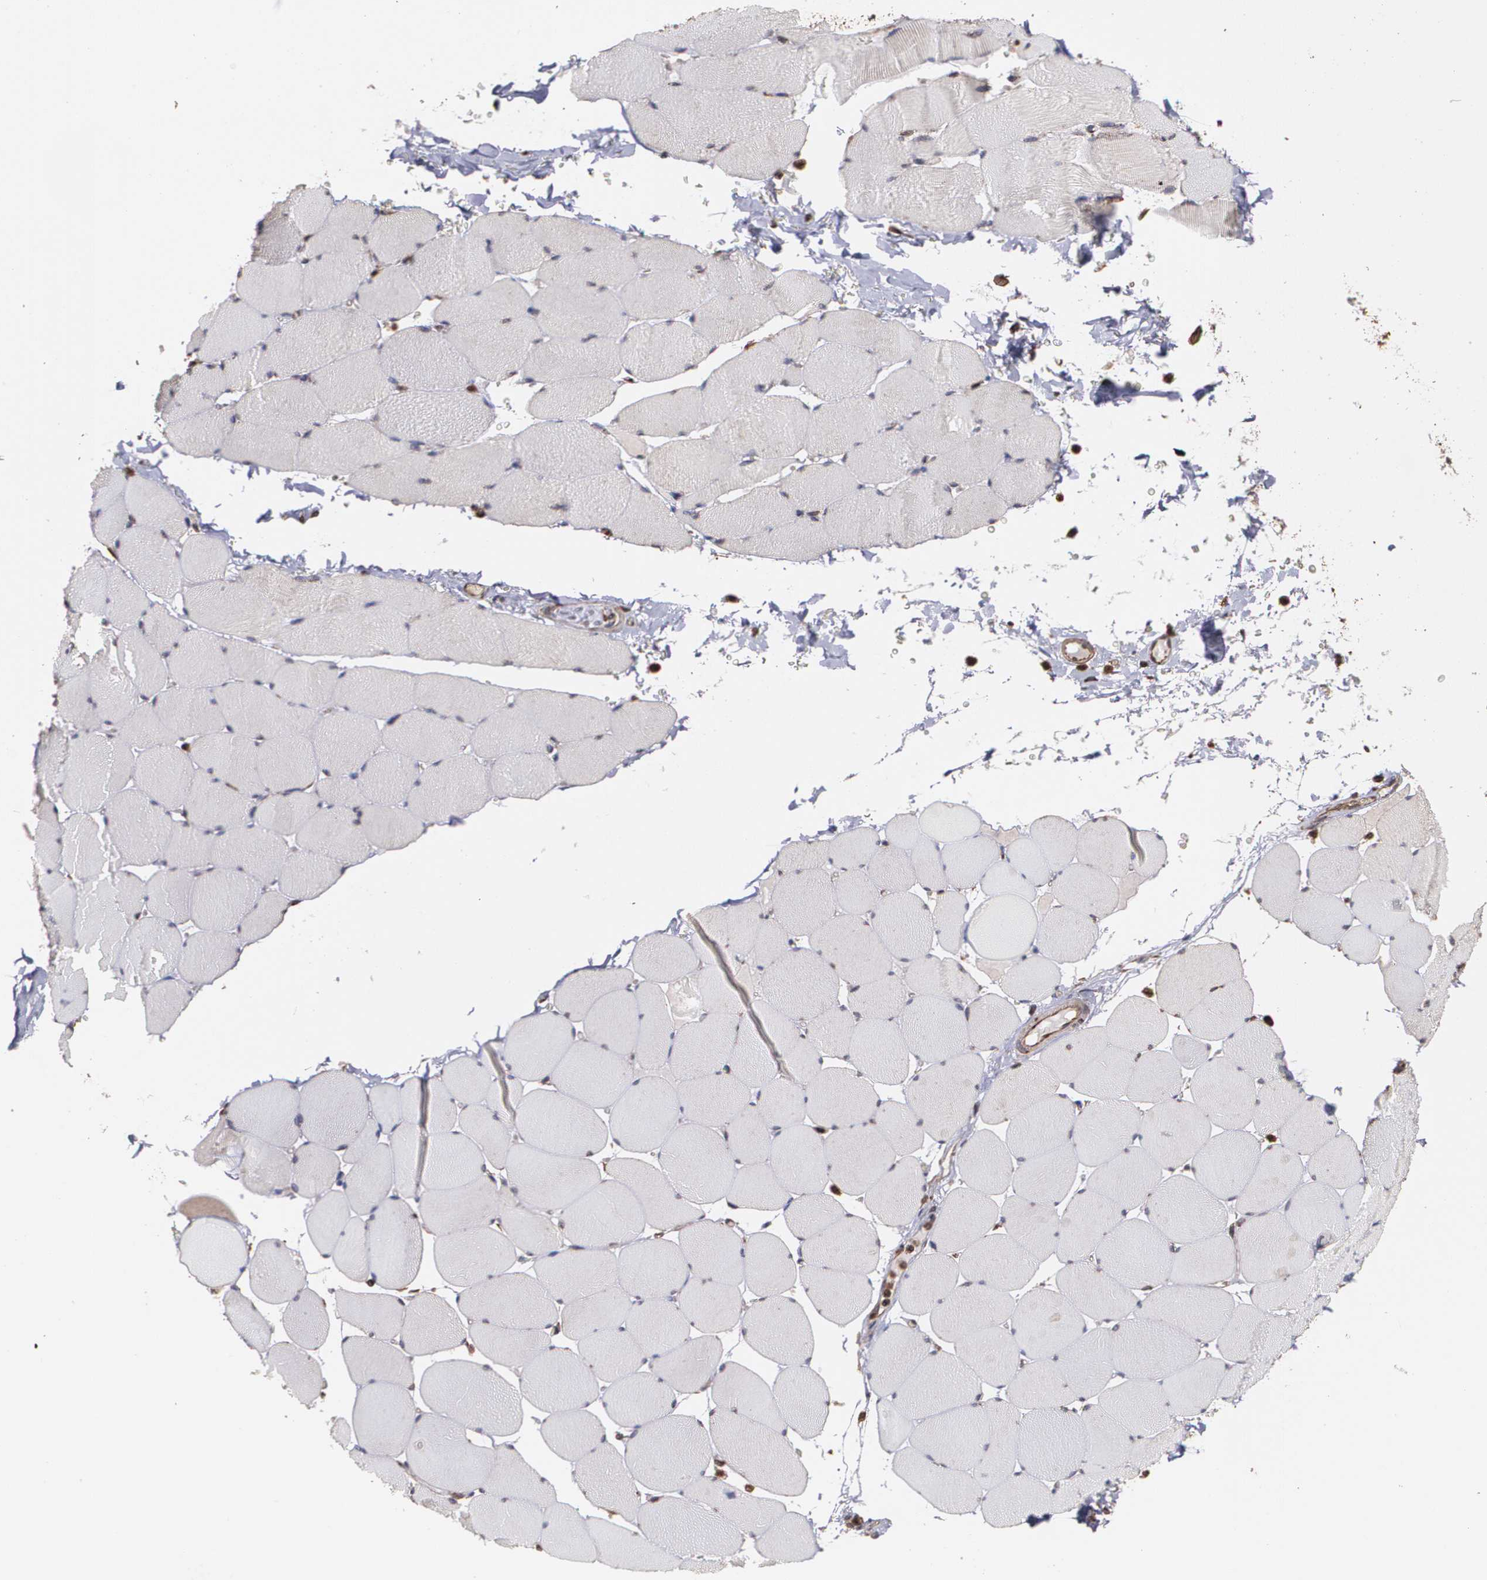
{"staining": {"intensity": "negative", "quantity": "none", "location": "none"}, "tissue": "skeletal muscle", "cell_type": "Myocytes", "image_type": "normal", "snomed": [{"axis": "morphology", "description": "Normal tissue, NOS"}, {"axis": "topography", "description": "Skeletal muscle"}], "caption": "This is a micrograph of immunohistochemistry (IHC) staining of normal skeletal muscle, which shows no staining in myocytes.", "gene": "TRIP11", "patient": {"sex": "male", "age": 62}}